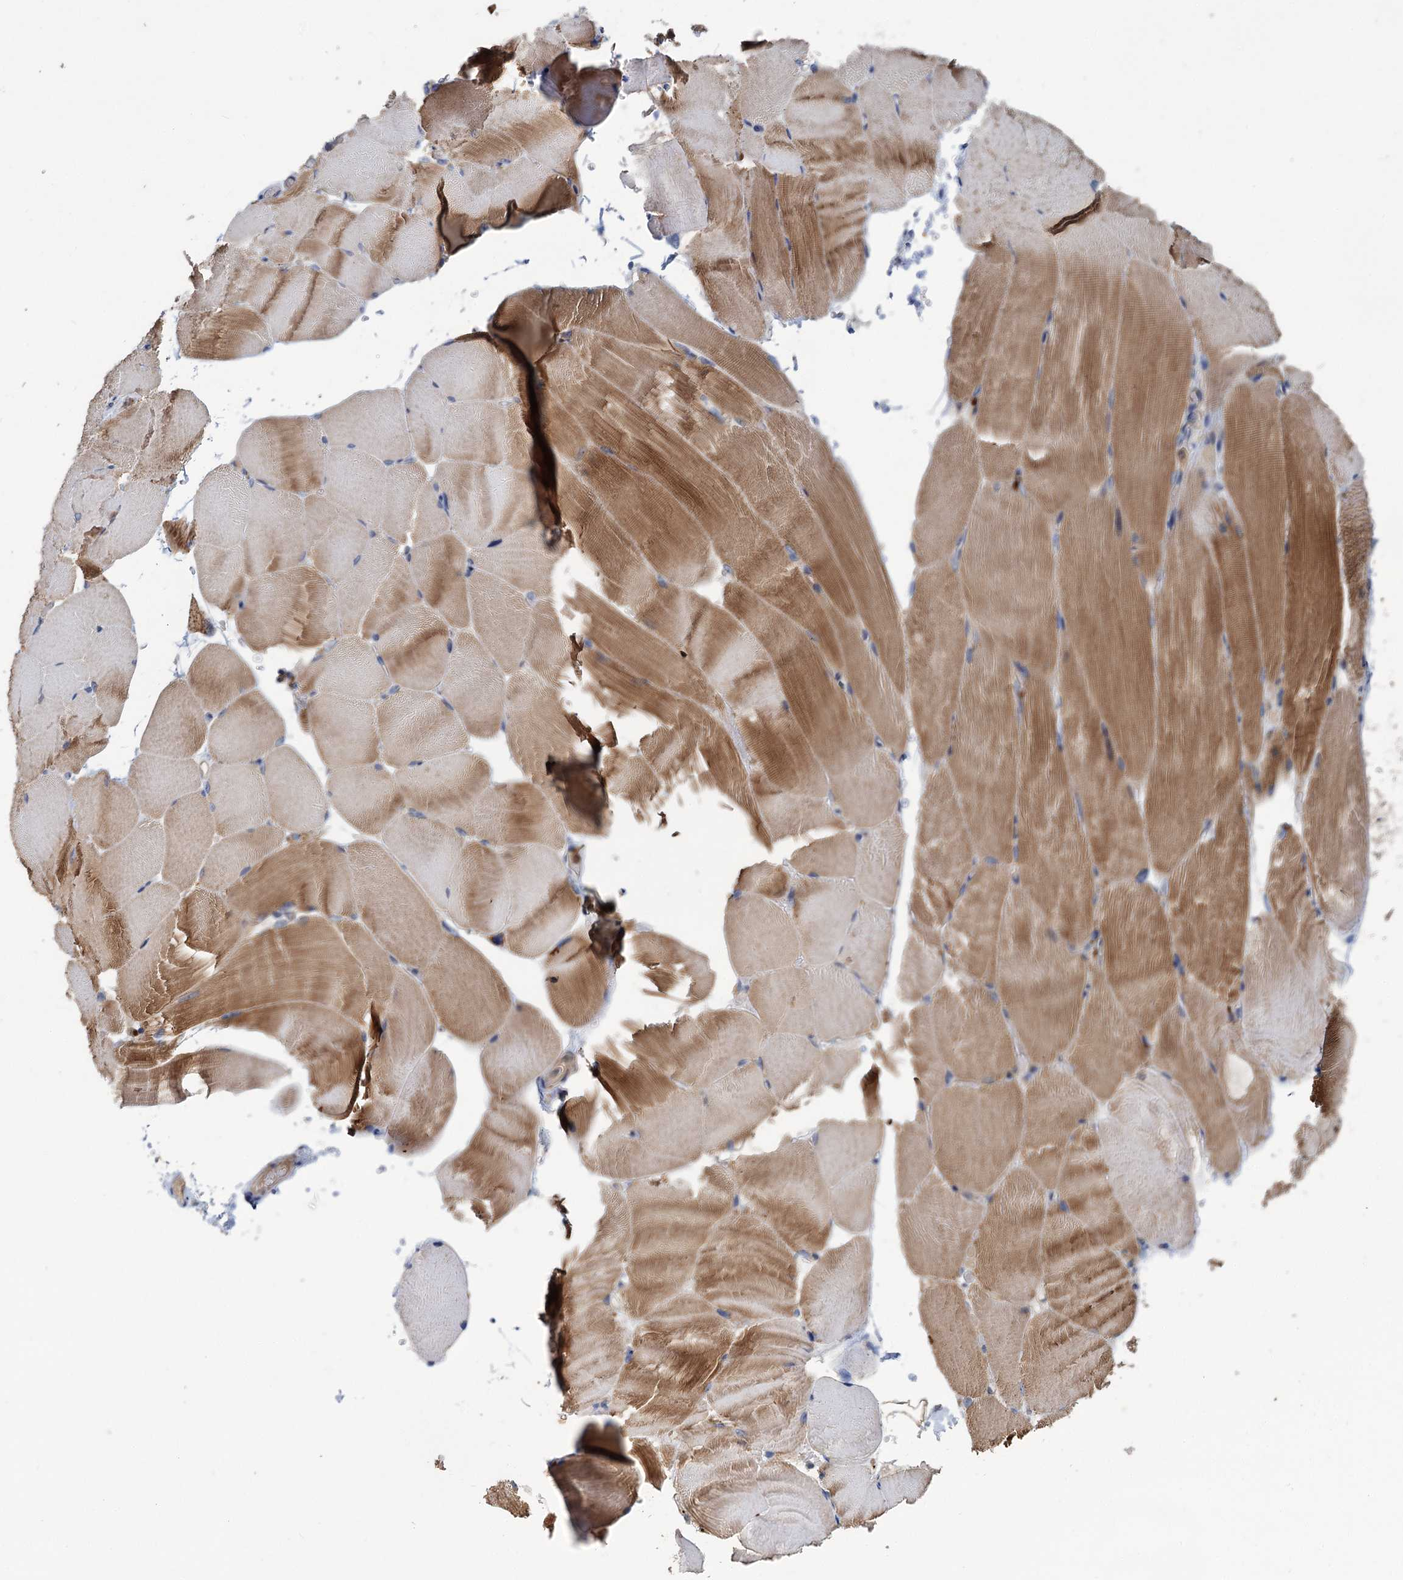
{"staining": {"intensity": "moderate", "quantity": ">75%", "location": "cytoplasmic/membranous"}, "tissue": "skeletal muscle", "cell_type": "Myocytes", "image_type": "normal", "snomed": [{"axis": "morphology", "description": "Normal tissue, NOS"}, {"axis": "topography", "description": "Skeletal muscle"}, {"axis": "topography", "description": "Parathyroid gland"}], "caption": "This is a histology image of immunohistochemistry (IHC) staining of unremarkable skeletal muscle, which shows moderate expression in the cytoplasmic/membranous of myocytes.", "gene": "DYNC2H1", "patient": {"sex": "female", "age": 37}}